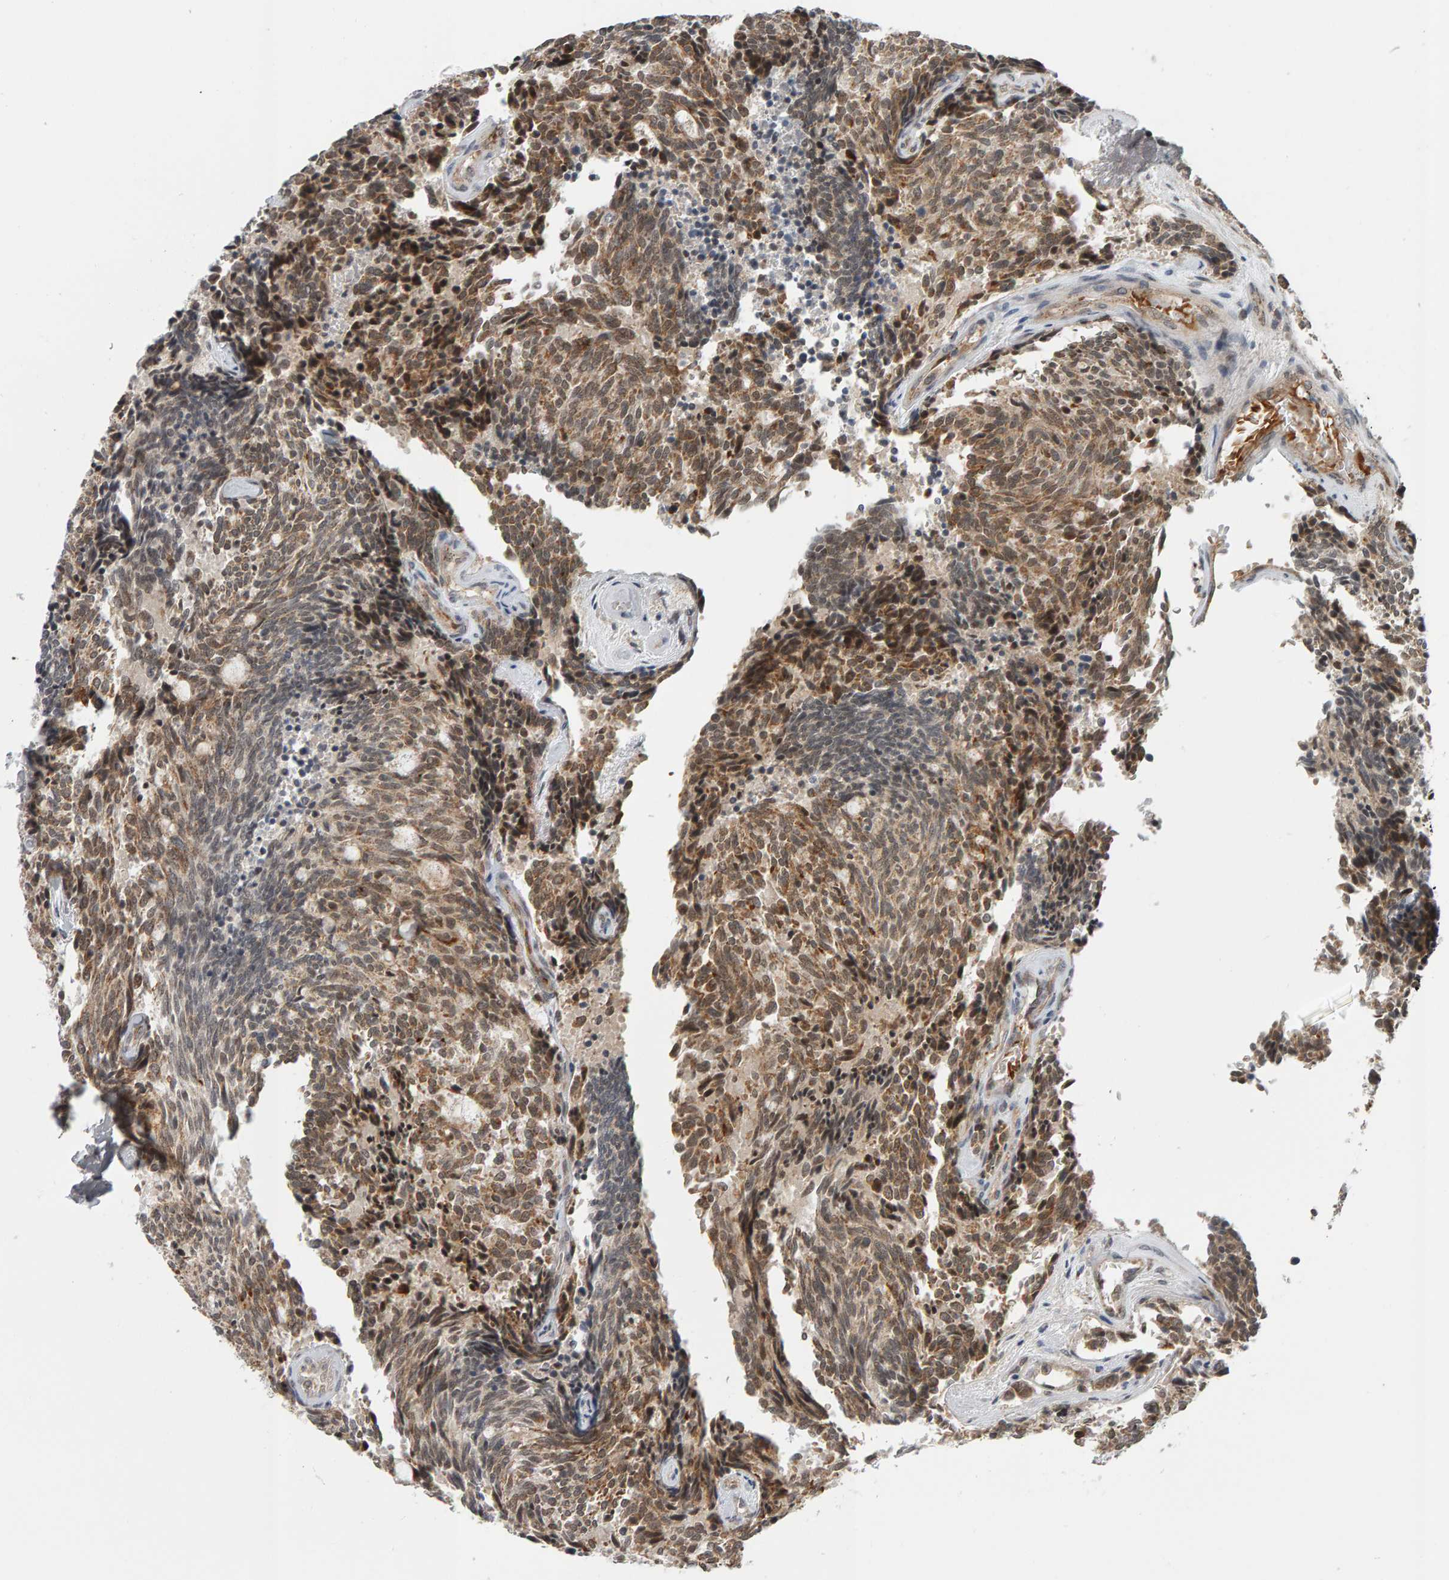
{"staining": {"intensity": "moderate", "quantity": ">75%", "location": "cytoplasmic/membranous,nuclear"}, "tissue": "carcinoid", "cell_type": "Tumor cells", "image_type": "cancer", "snomed": [{"axis": "morphology", "description": "Carcinoid, malignant, NOS"}, {"axis": "topography", "description": "Pancreas"}], "caption": "A high-resolution histopathology image shows immunohistochemistry staining of carcinoid, which exhibits moderate cytoplasmic/membranous and nuclear expression in approximately >75% of tumor cells. (Brightfield microscopy of DAB IHC at high magnification).", "gene": "DAP3", "patient": {"sex": "female", "age": 54}}